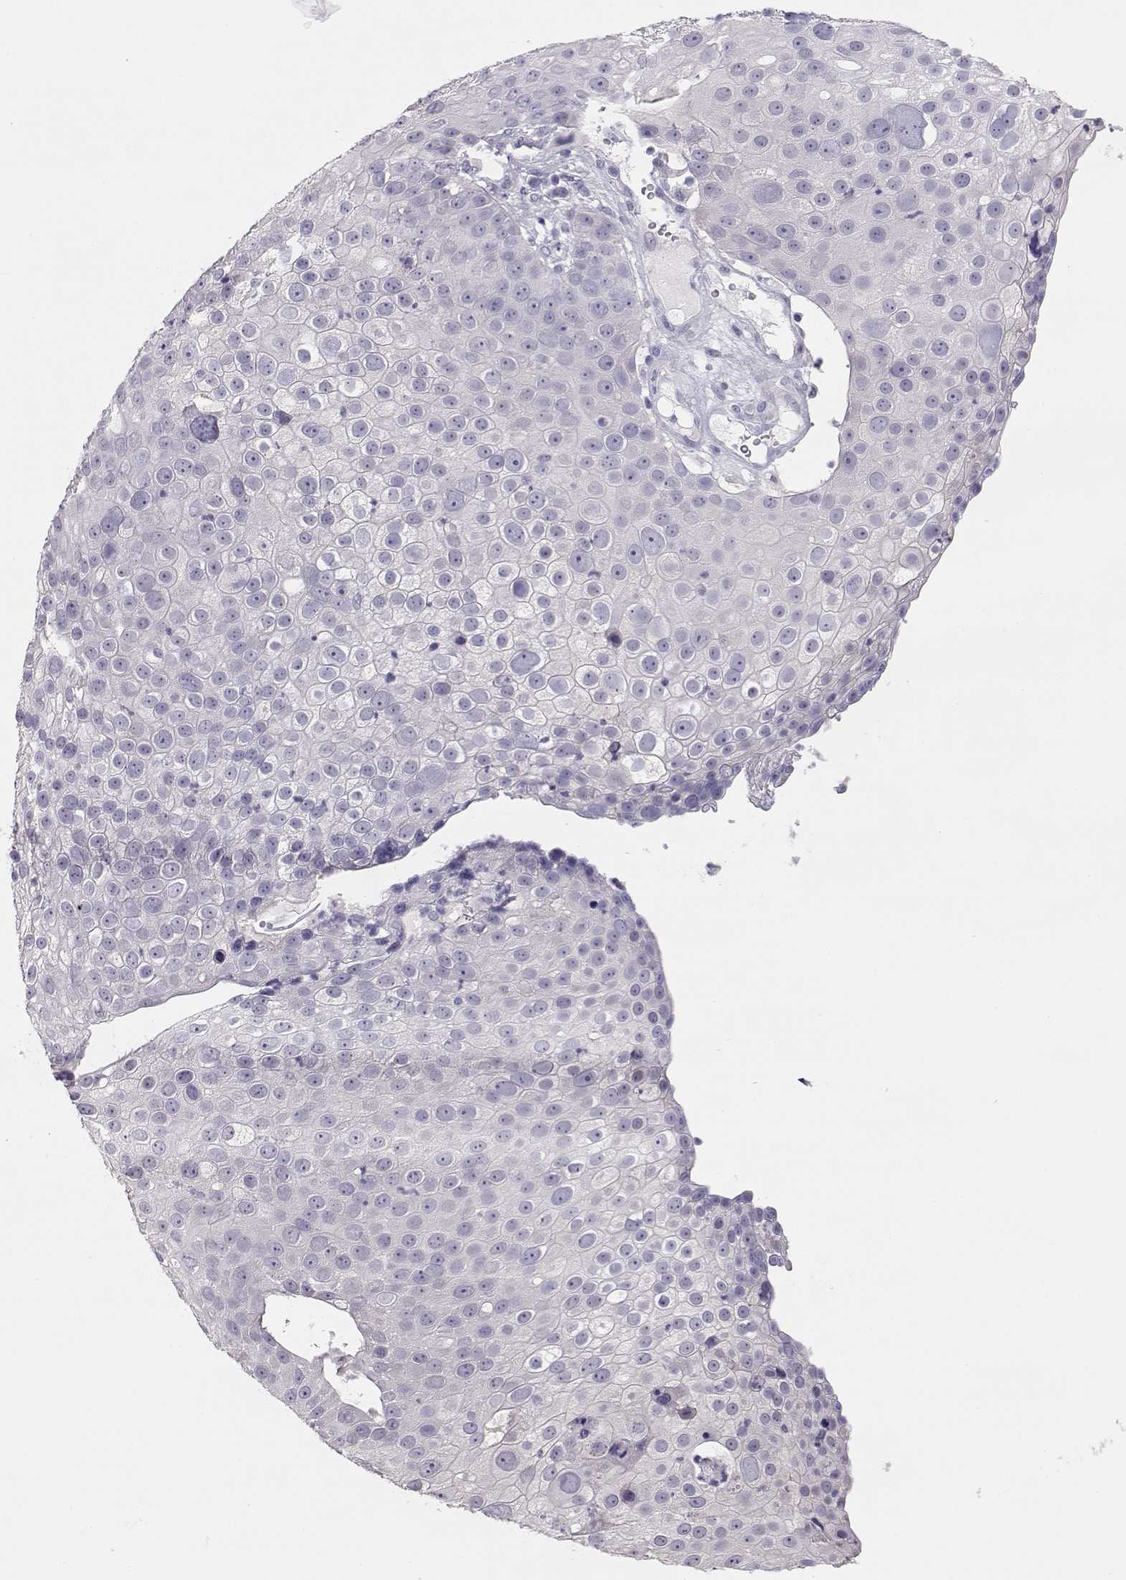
{"staining": {"intensity": "negative", "quantity": "none", "location": "none"}, "tissue": "skin cancer", "cell_type": "Tumor cells", "image_type": "cancer", "snomed": [{"axis": "morphology", "description": "Squamous cell carcinoma, NOS"}, {"axis": "topography", "description": "Skin"}], "caption": "A histopathology image of skin cancer (squamous cell carcinoma) stained for a protein reveals no brown staining in tumor cells.", "gene": "GLIPR1L2", "patient": {"sex": "male", "age": 71}}